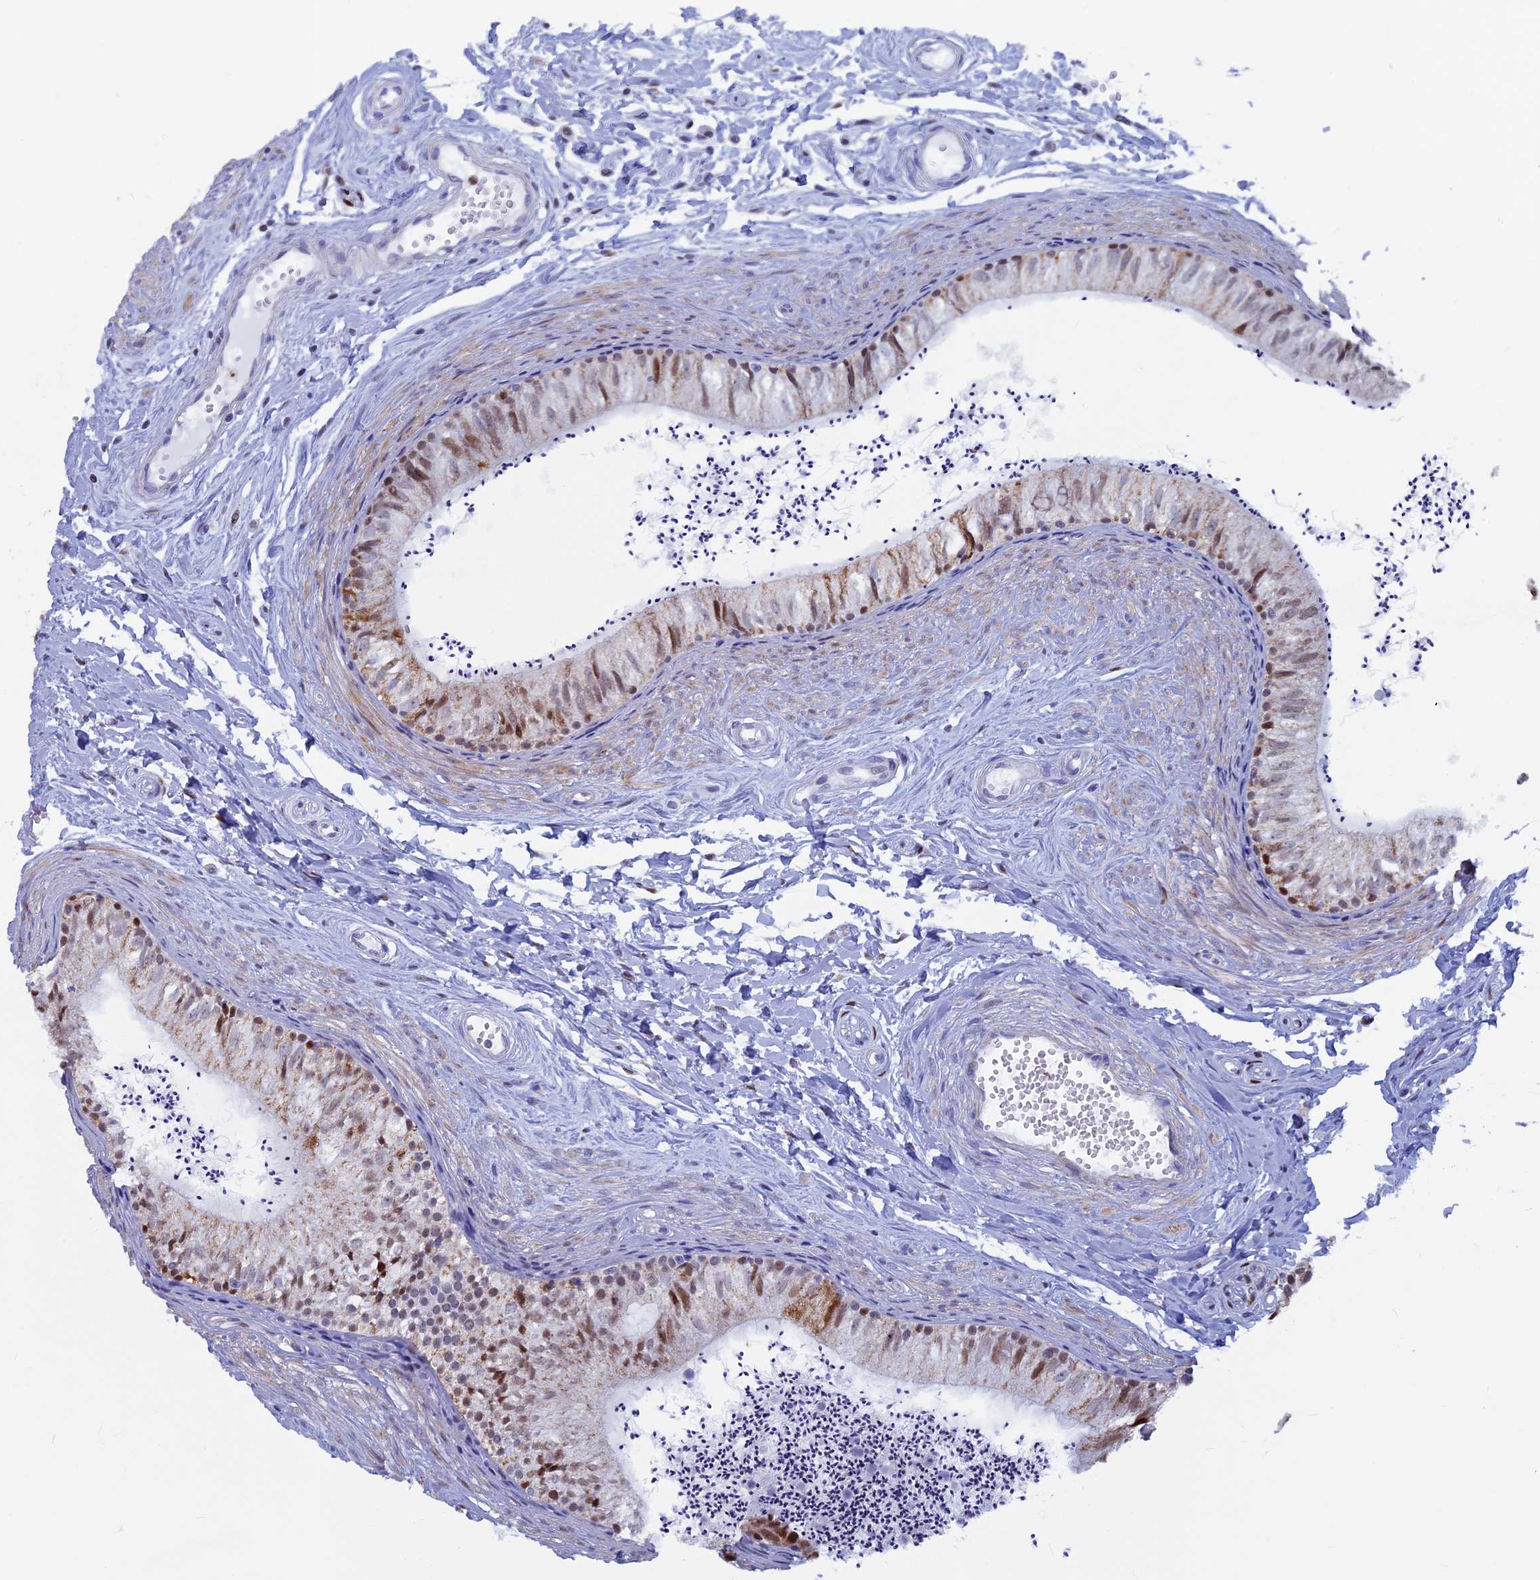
{"staining": {"intensity": "moderate", "quantity": "<25%", "location": "cytoplasmic/membranous,nuclear"}, "tissue": "epididymis", "cell_type": "Glandular cells", "image_type": "normal", "snomed": [{"axis": "morphology", "description": "Normal tissue, NOS"}, {"axis": "topography", "description": "Epididymis"}], "caption": "Epididymis was stained to show a protein in brown. There is low levels of moderate cytoplasmic/membranous,nuclear positivity in approximately <25% of glandular cells.", "gene": "ACSS1", "patient": {"sex": "male", "age": 56}}